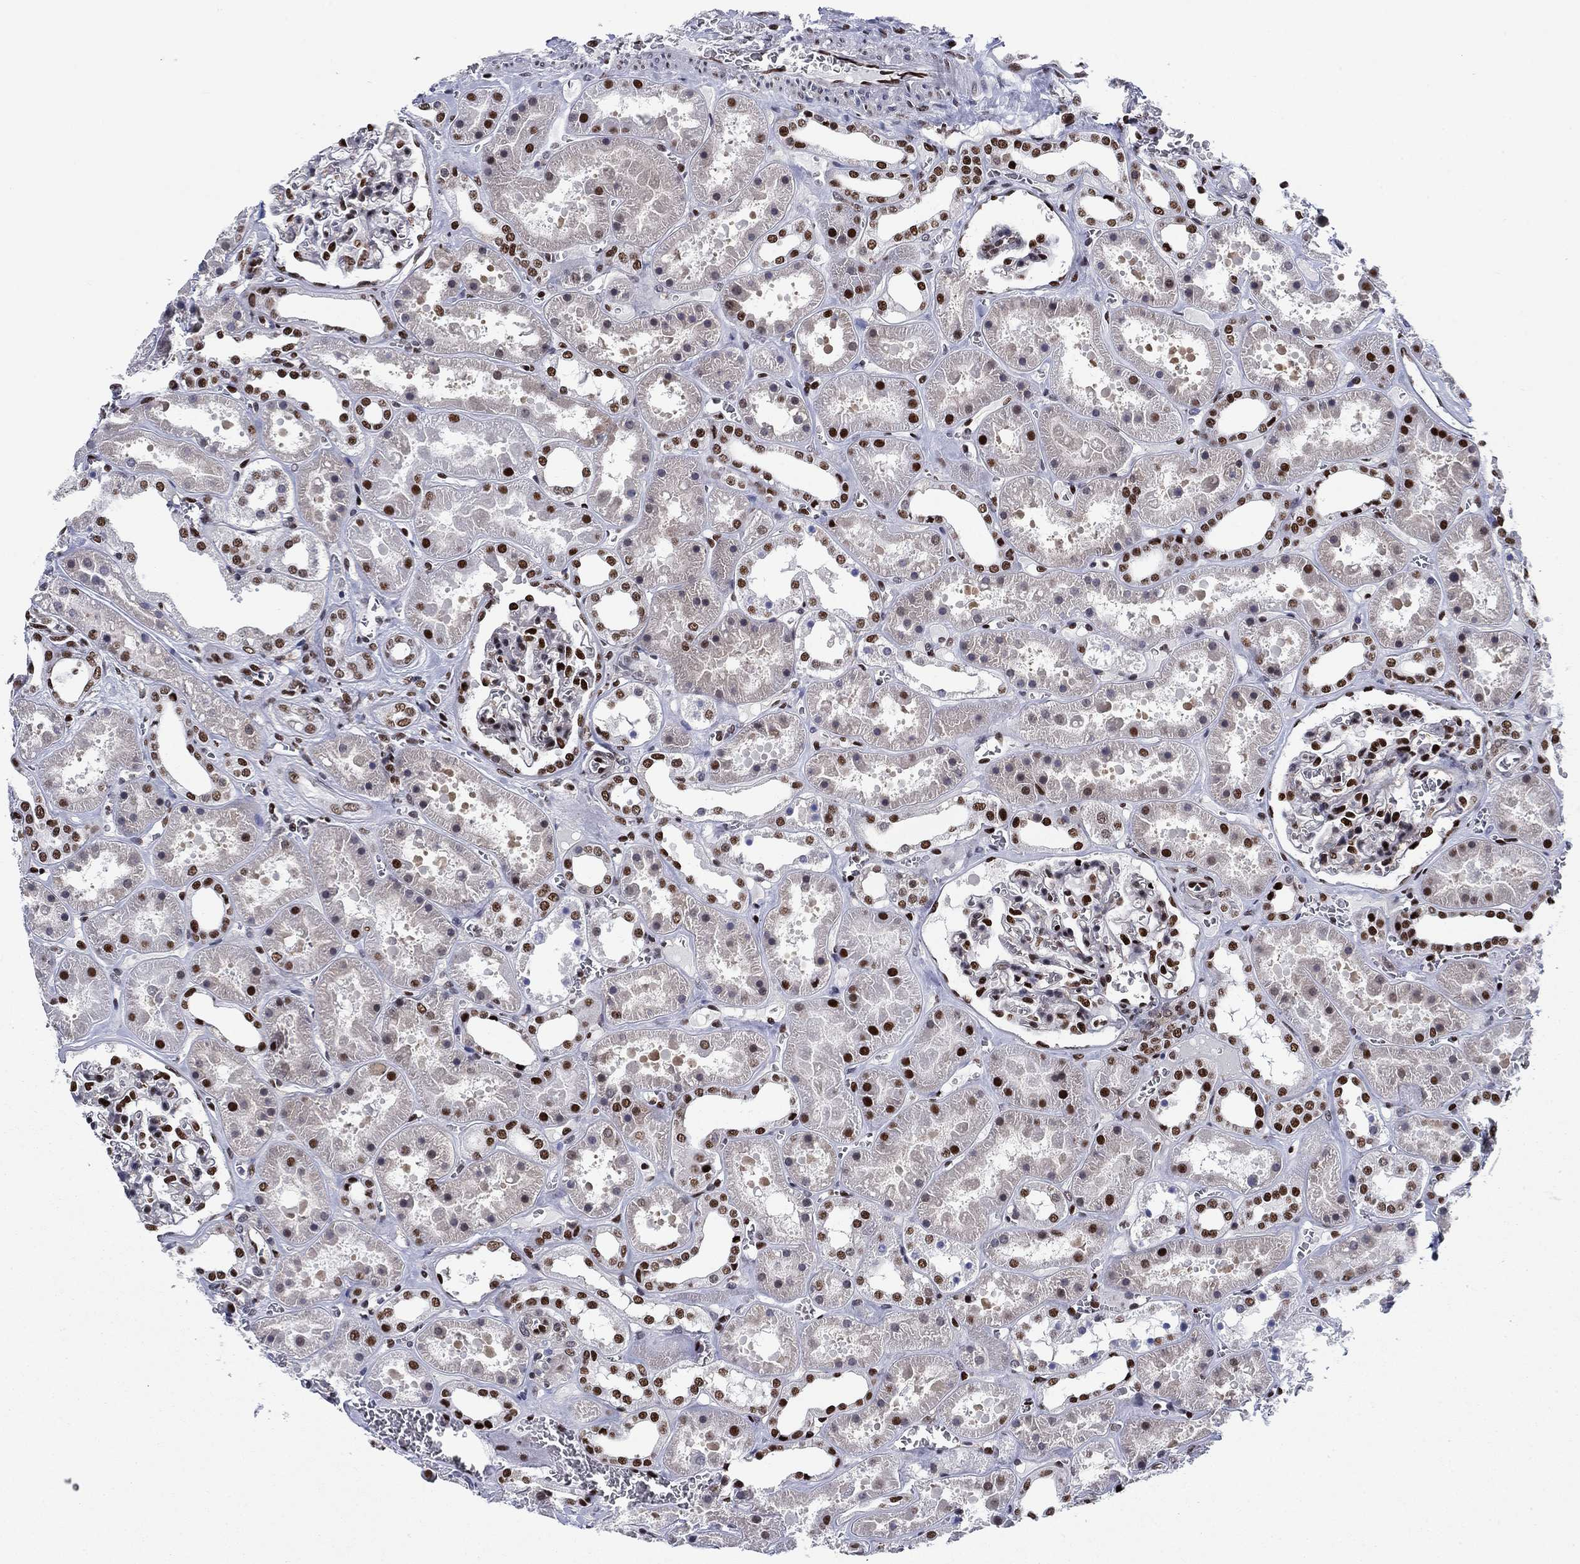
{"staining": {"intensity": "strong", "quantity": "<25%", "location": "nuclear"}, "tissue": "kidney", "cell_type": "Cells in glomeruli", "image_type": "normal", "snomed": [{"axis": "morphology", "description": "Normal tissue, NOS"}, {"axis": "topography", "description": "Kidney"}], "caption": "Immunohistochemistry image of benign human kidney stained for a protein (brown), which reveals medium levels of strong nuclear expression in approximately <25% of cells in glomeruli.", "gene": "RPRD1B", "patient": {"sex": "female", "age": 41}}